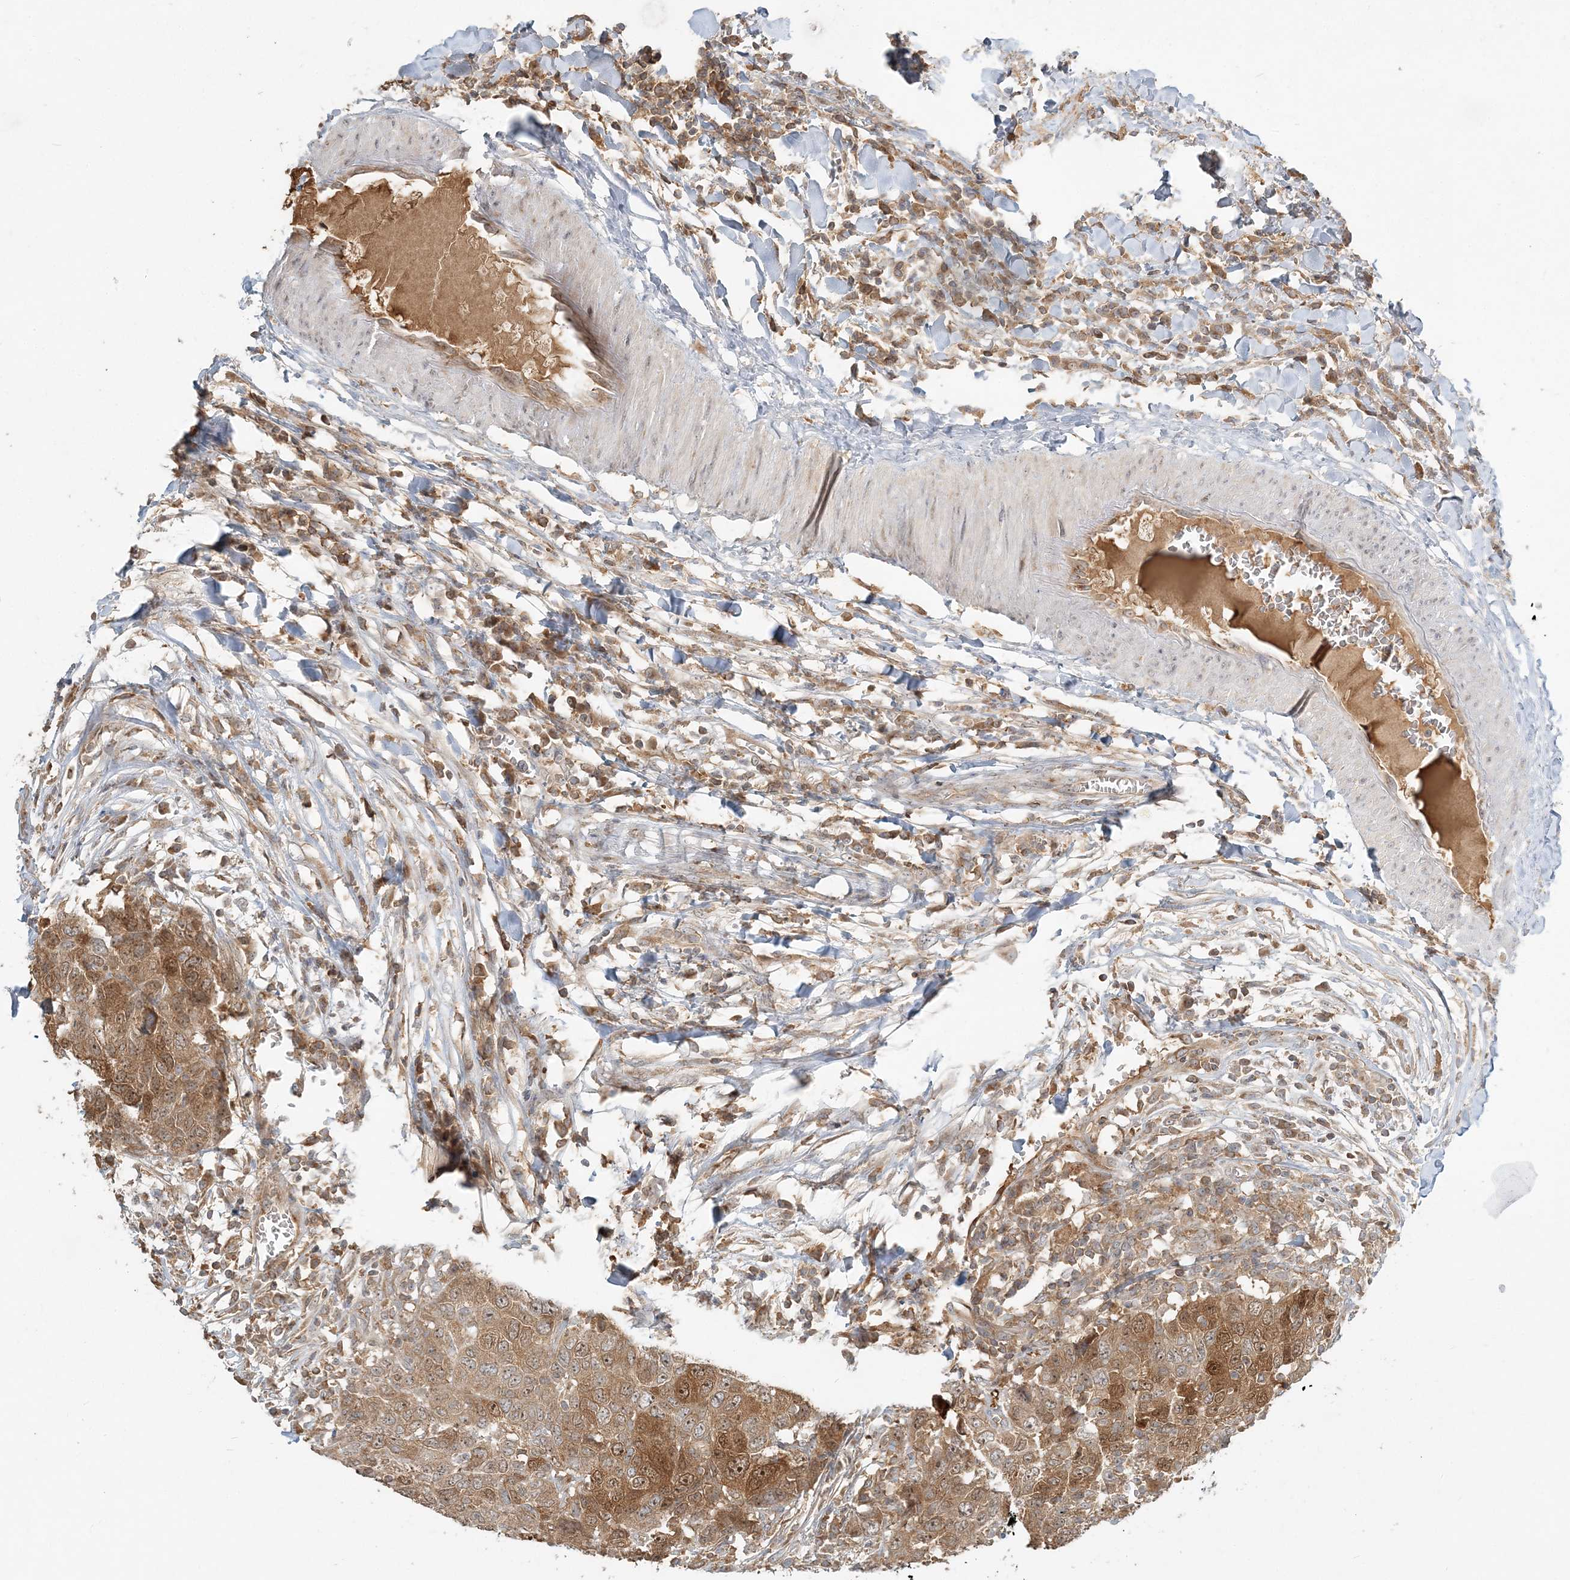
{"staining": {"intensity": "moderate", "quantity": "25%-75%", "location": "cytoplasmic/membranous,nuclear"}, "tissue": "head and neck cancer", "cell_type": "Tumor cells", "image_type": "cancer", "snomed": [{"axis": "morphology", "description": "Squamous cell carcinoma, NOS"}, {"axis": "topography", "description": "Head-Neck"}], "caption": "Squamous cell carcinoma (head and neck) stained with DAB immunohistochemistry displays medium levels of moderate cytoplasmic/membranous and nuclear positivity in about 25%-75% of tumor cells. The staining is performed using DAB (3,3'-diaminobenzidine) brown chromogen to label protein expression. The nuclei are counter-stained blue using hematoxylin.", "gene": "AP1AR", "patient": {"sex": "male", "age": 66}}